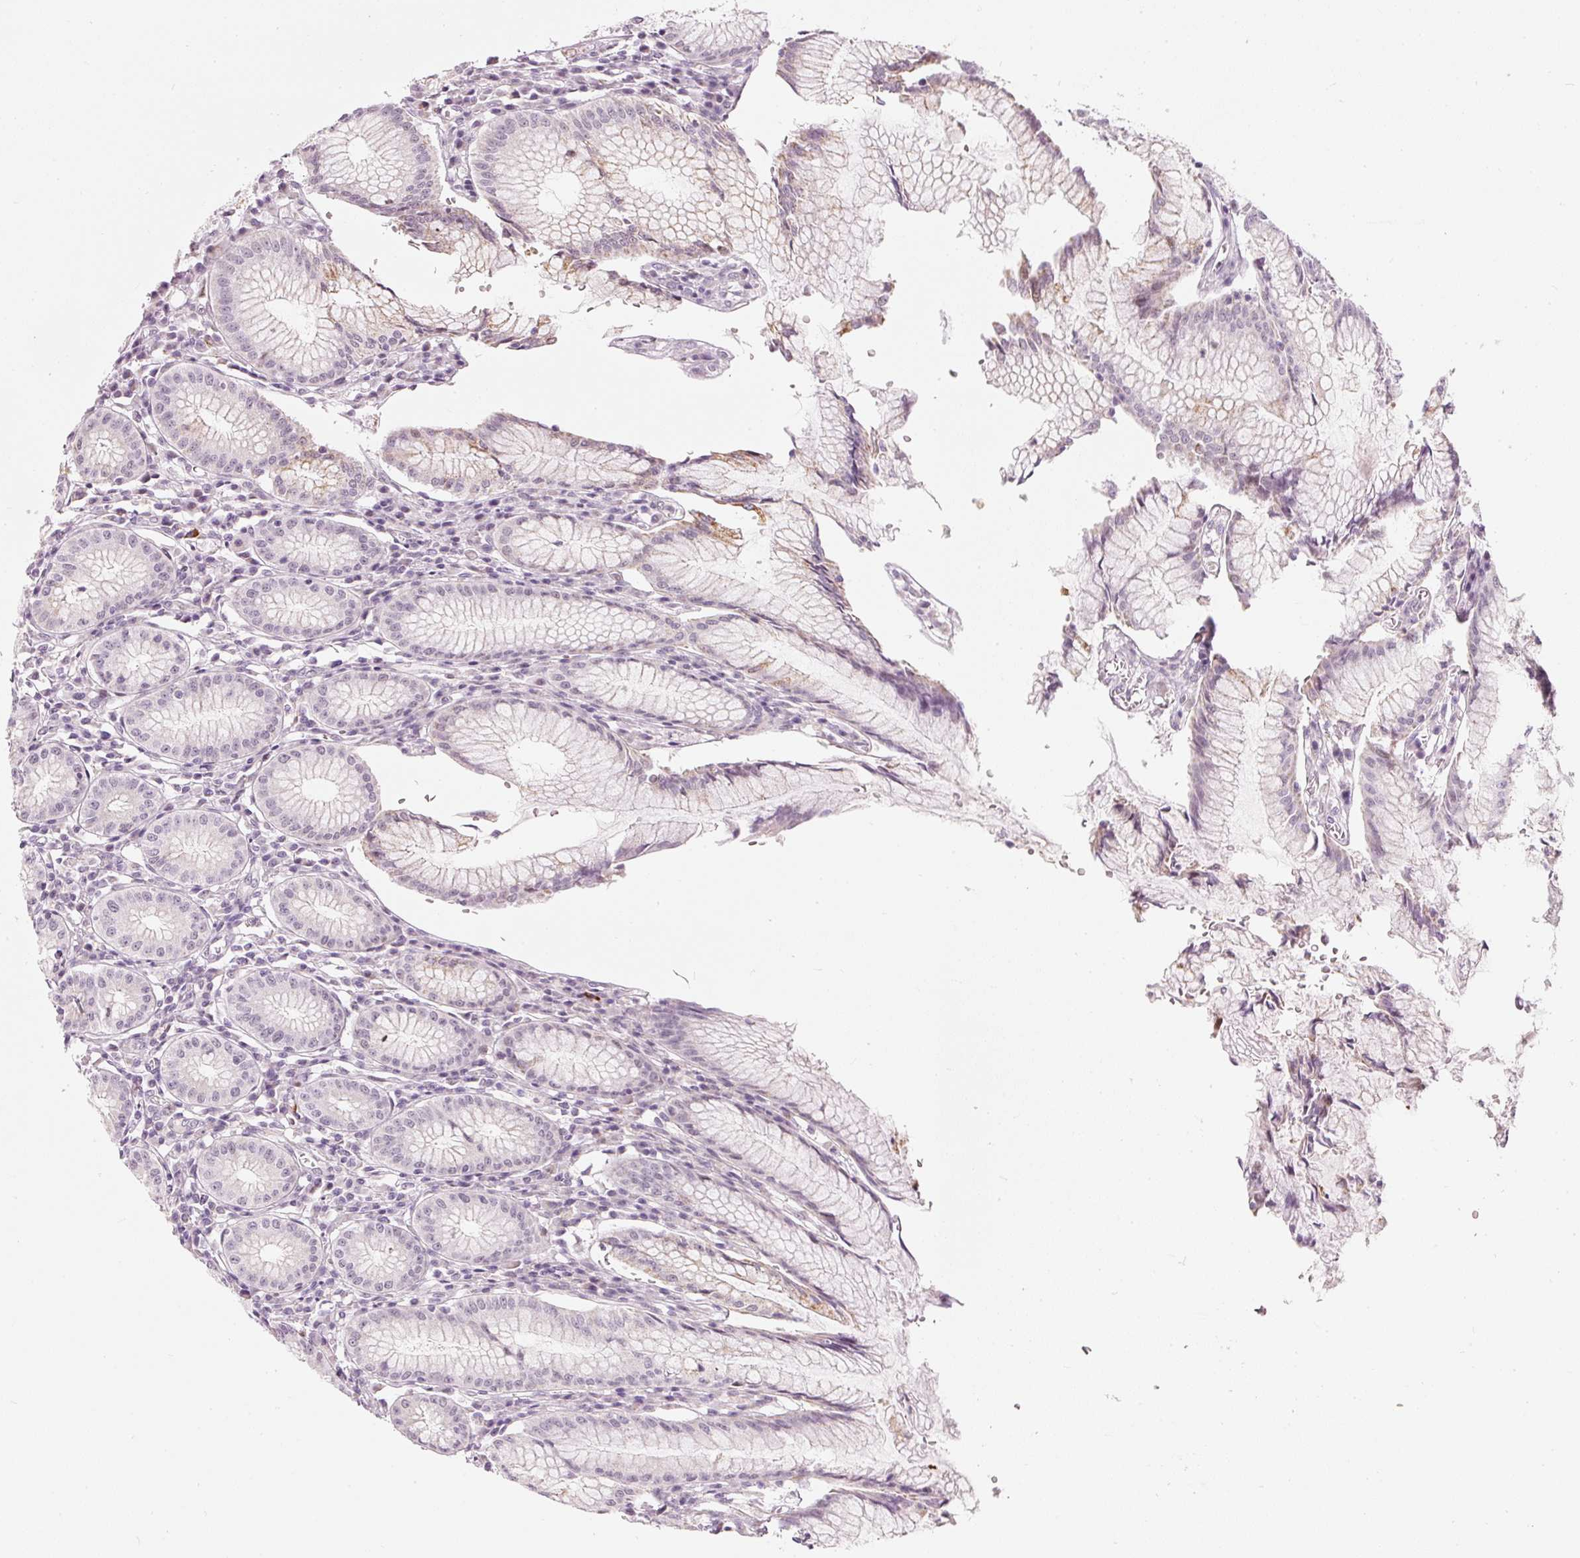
{"staining": {"intensity": "moderate", "quantity": "25%-75%", "location": "cytoplasmic/membranous"}, "tissue": "stomach", "cell_type": "Glandular cells", "image_type": "normal", "snomed": [{"axis": "morphology", "description": "Normal tissue, NOS"}, {"axis": "topography", "description": "Stomach"}], "caption": "This image displays immunohistochemistry staining of unremarkable human stomach, with medium moderate cytoplasmic/membranous positivity in about 25%-75% of glandular cells.", "gene": "RNF39", "patient": {"sex": "male", "age": 55}}